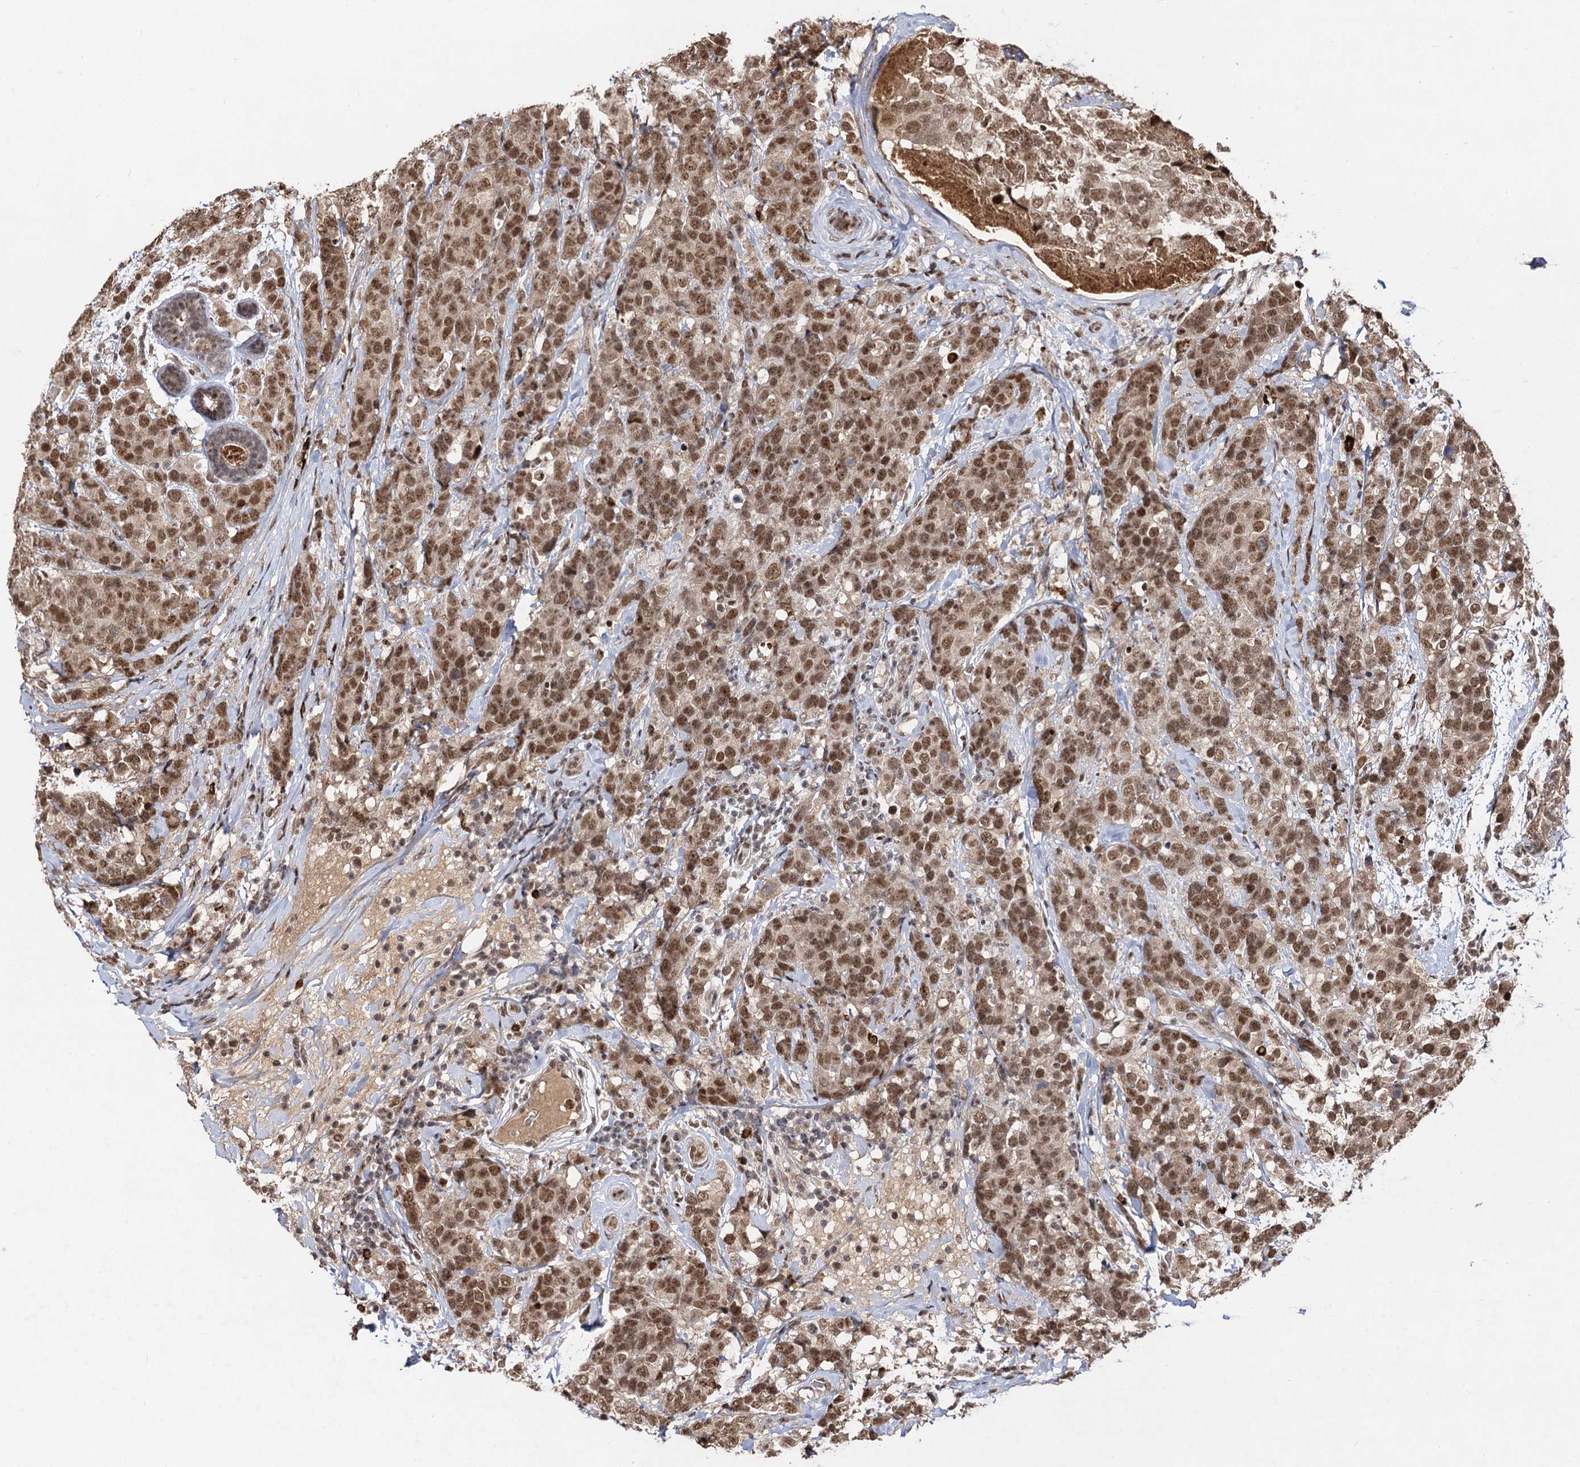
{"staining": {"intensity": "moderate", "quantity": ">75%", "location": "nuclear"}, "tissue": "breast cancer", "cell_type": "Tumor cells", "image_type": "cancer", "snomed": [{"axis": "morphology", "description": "Lobular carcinoma"}, {"axis": "topography", "description": "Breast"}], "caption": "IHC of human breast lobular carcinoma demonstrates medium levels of moderate nuclear positivity in about >75% of tumor cells.", "gene": "SFSWAP", "patient": {"sex": "female", "age": 59}}